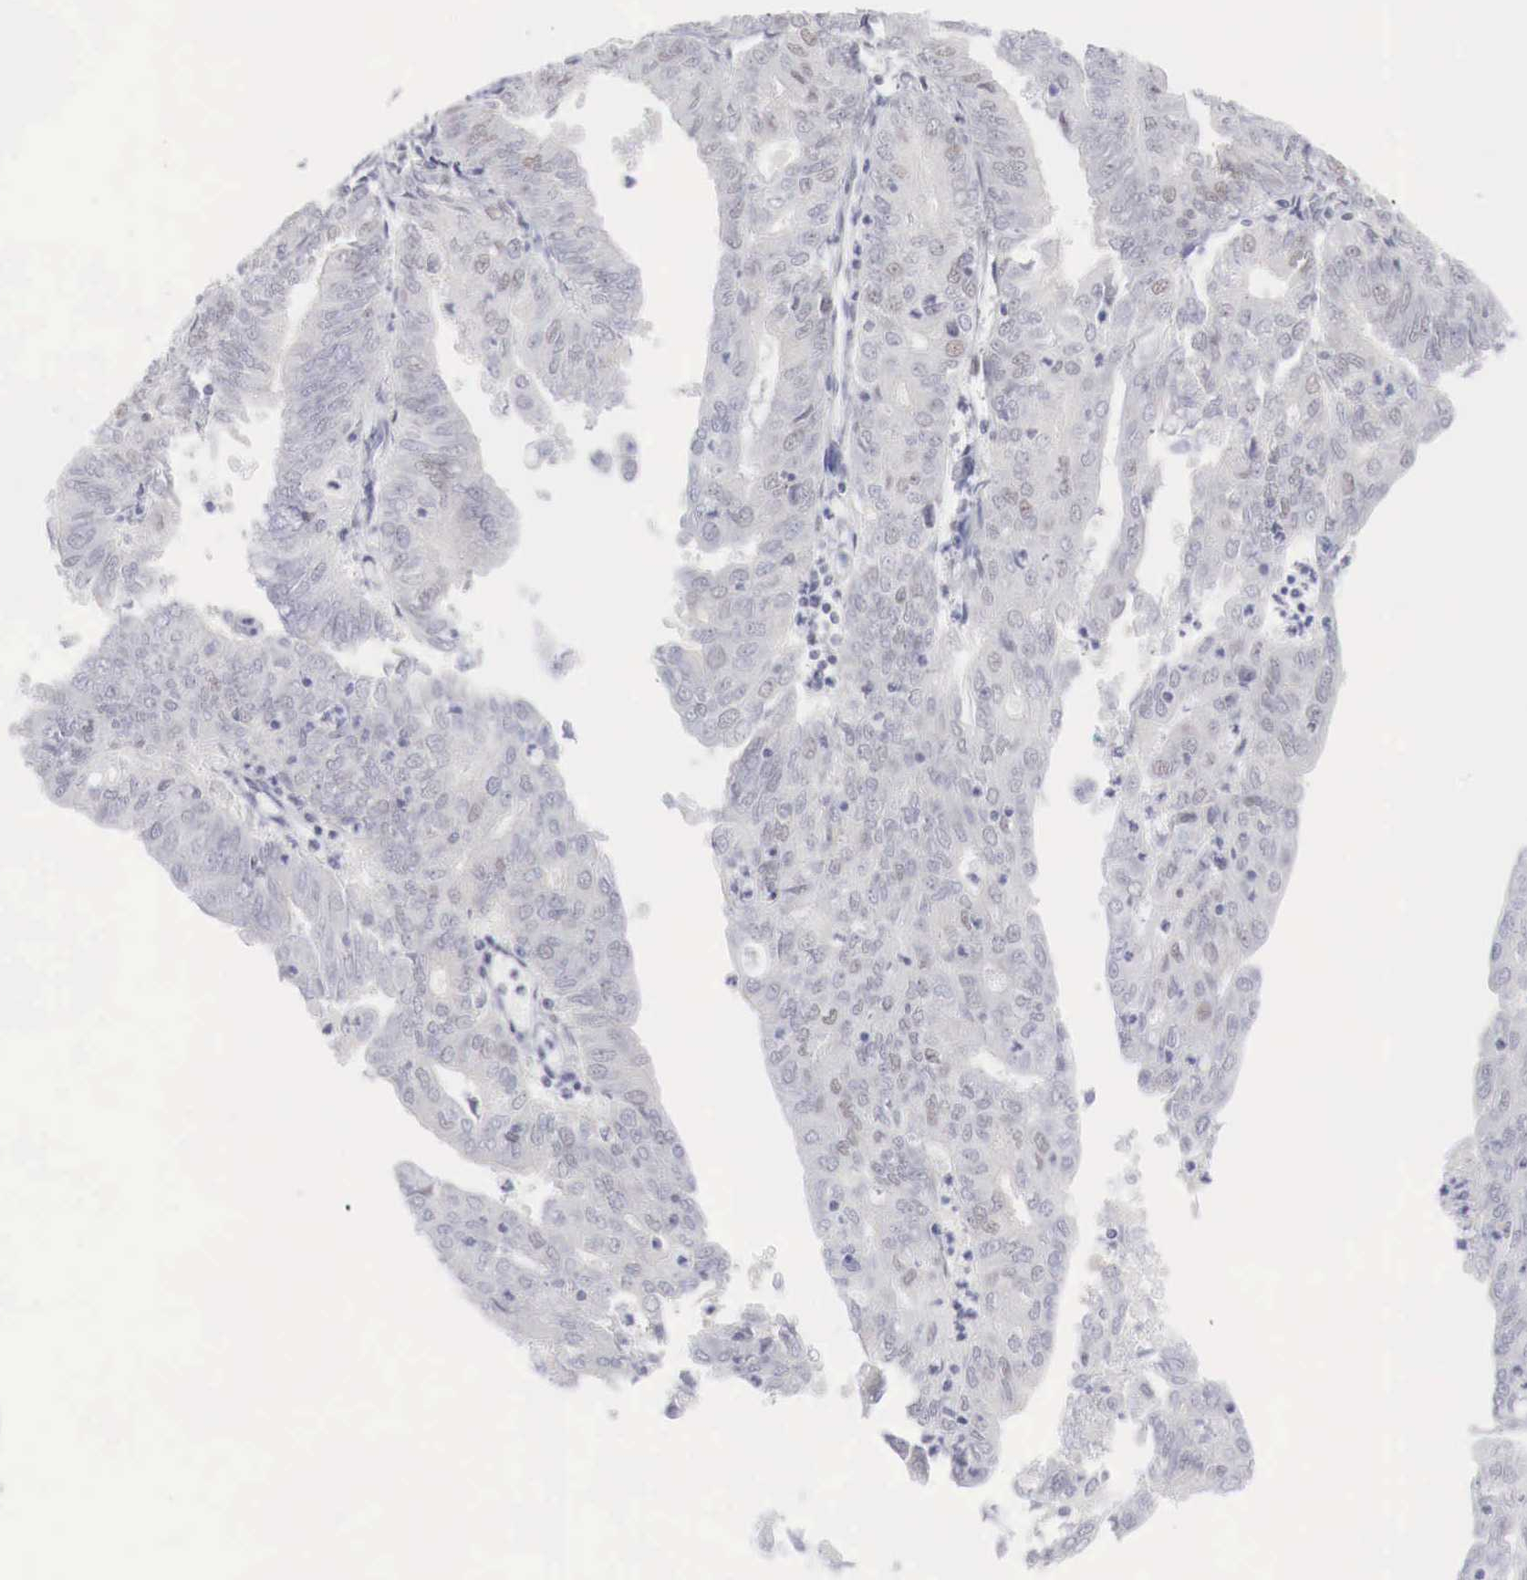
{"staining": {"intensity": "weak", "quantity": "<25%", "location": "nuclear"}, "tissue": "endometrial cancer", "cell_type": "Tumor cells", "image_type": "cancer", "snomed": [{"axis": "morphology", "description": "Adenocarcinoma, NOS"}, {"axis": "topography", "description": "Endometrium"}], "caption": "Immunohistochemistry (IHC) image of neoplastic tissue: human endometrial adenocarcinoma stained with DAB demonstrates no significant protein expression in tumor cells. (Immunohistochemistry (IHC), brightfield microscopy, high magnification).", "gene": "FOXP2", "patient": {"sex": "female", "age": 79}}